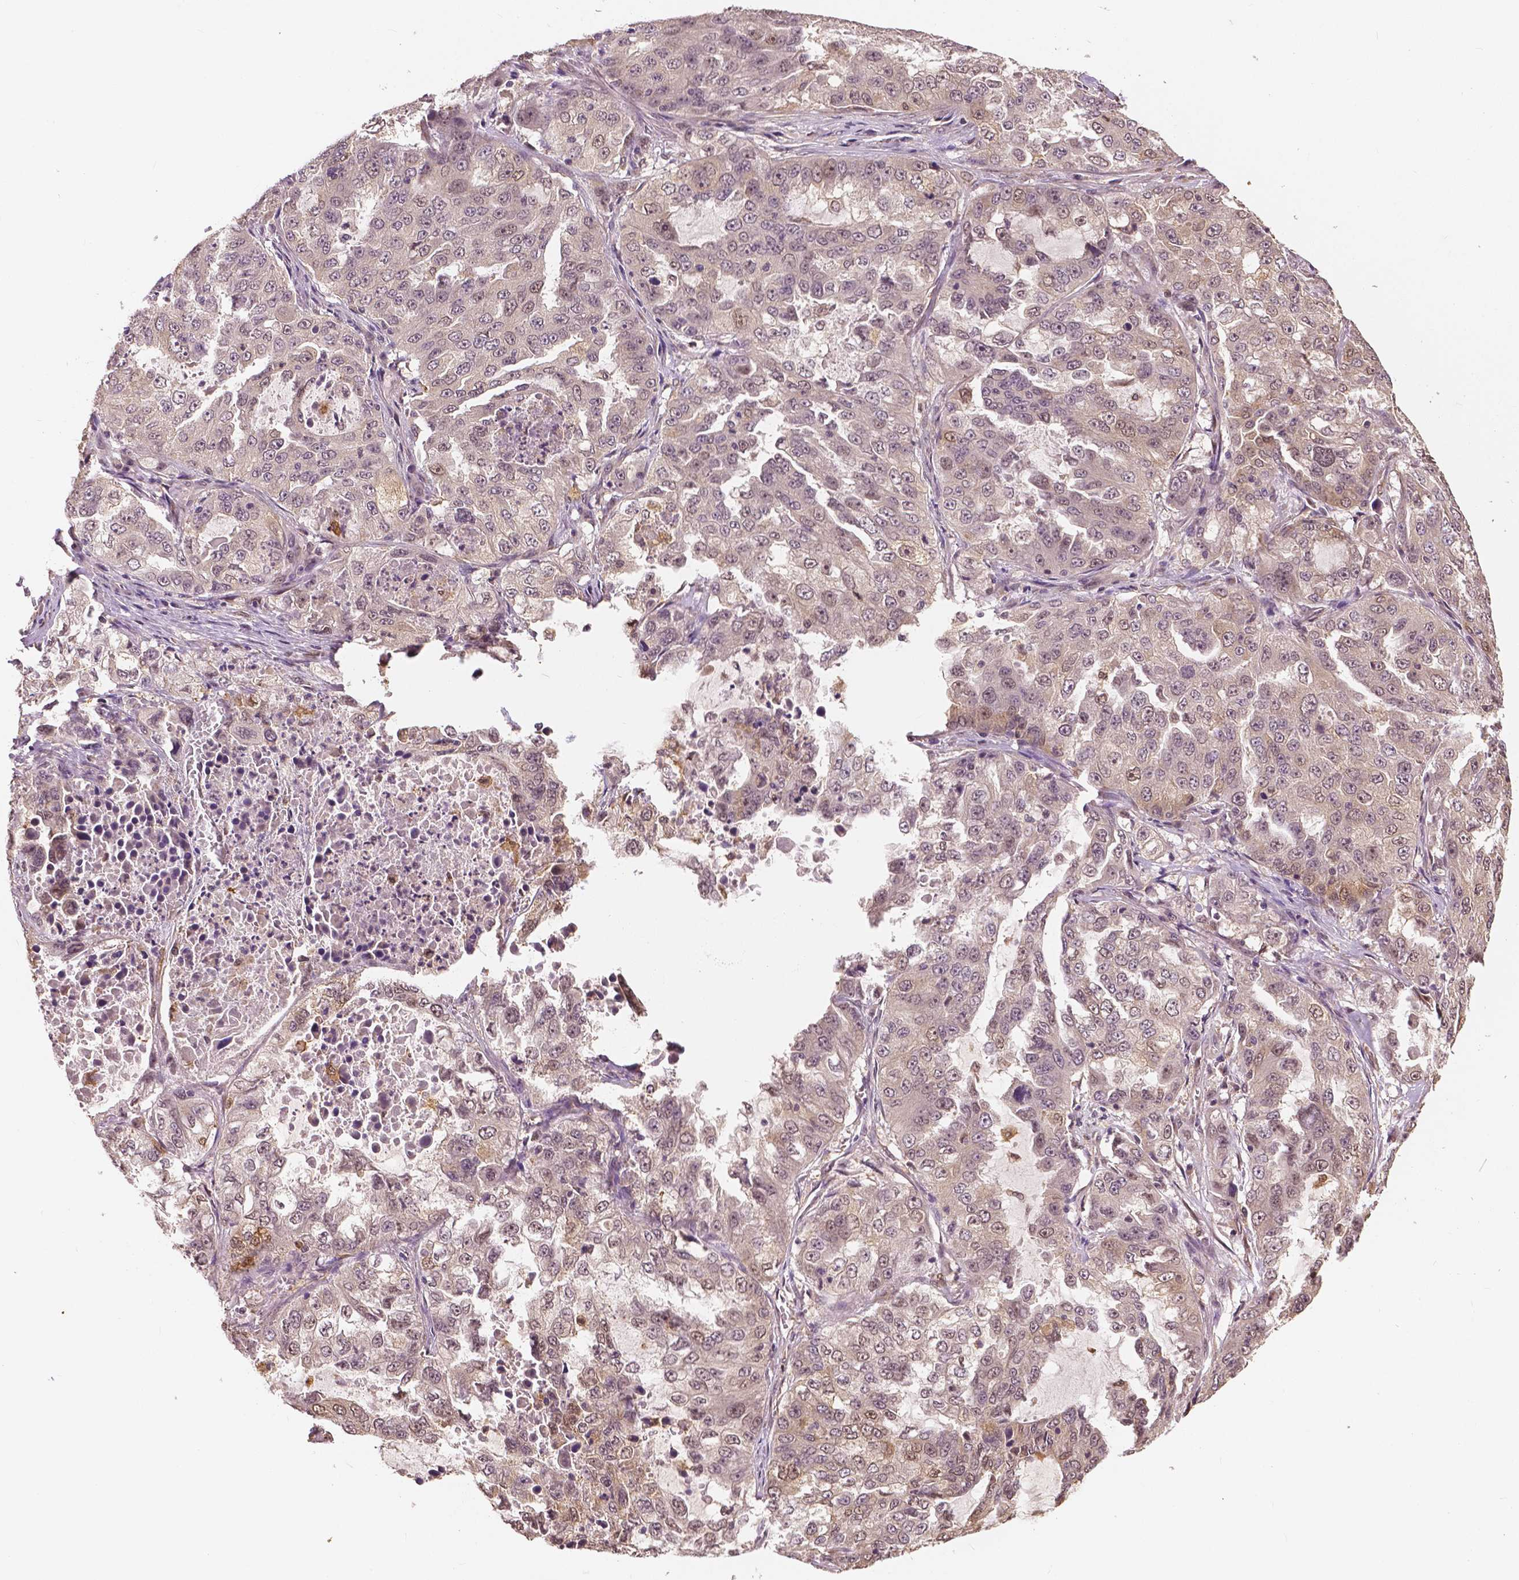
{"staining": {"intensity": "weak", "quantity": "<25%", "location": "nuclear"}, "tissue": "lung cancer", "cell_type": "Tumor cells", "image_type": "cancer", "snomed": [{"axis": "morphology", "description": "Adenocarcinoma, NOS"}, {"axis": "topography", "description": "Lung"}], "caption": "This is a micrograph of IHC staining of lung adenocarcinoma, which shows no staining in tumor cells.", "gene": "MAP1LC3B", "patient": {"sex": "female", "age": 61}}